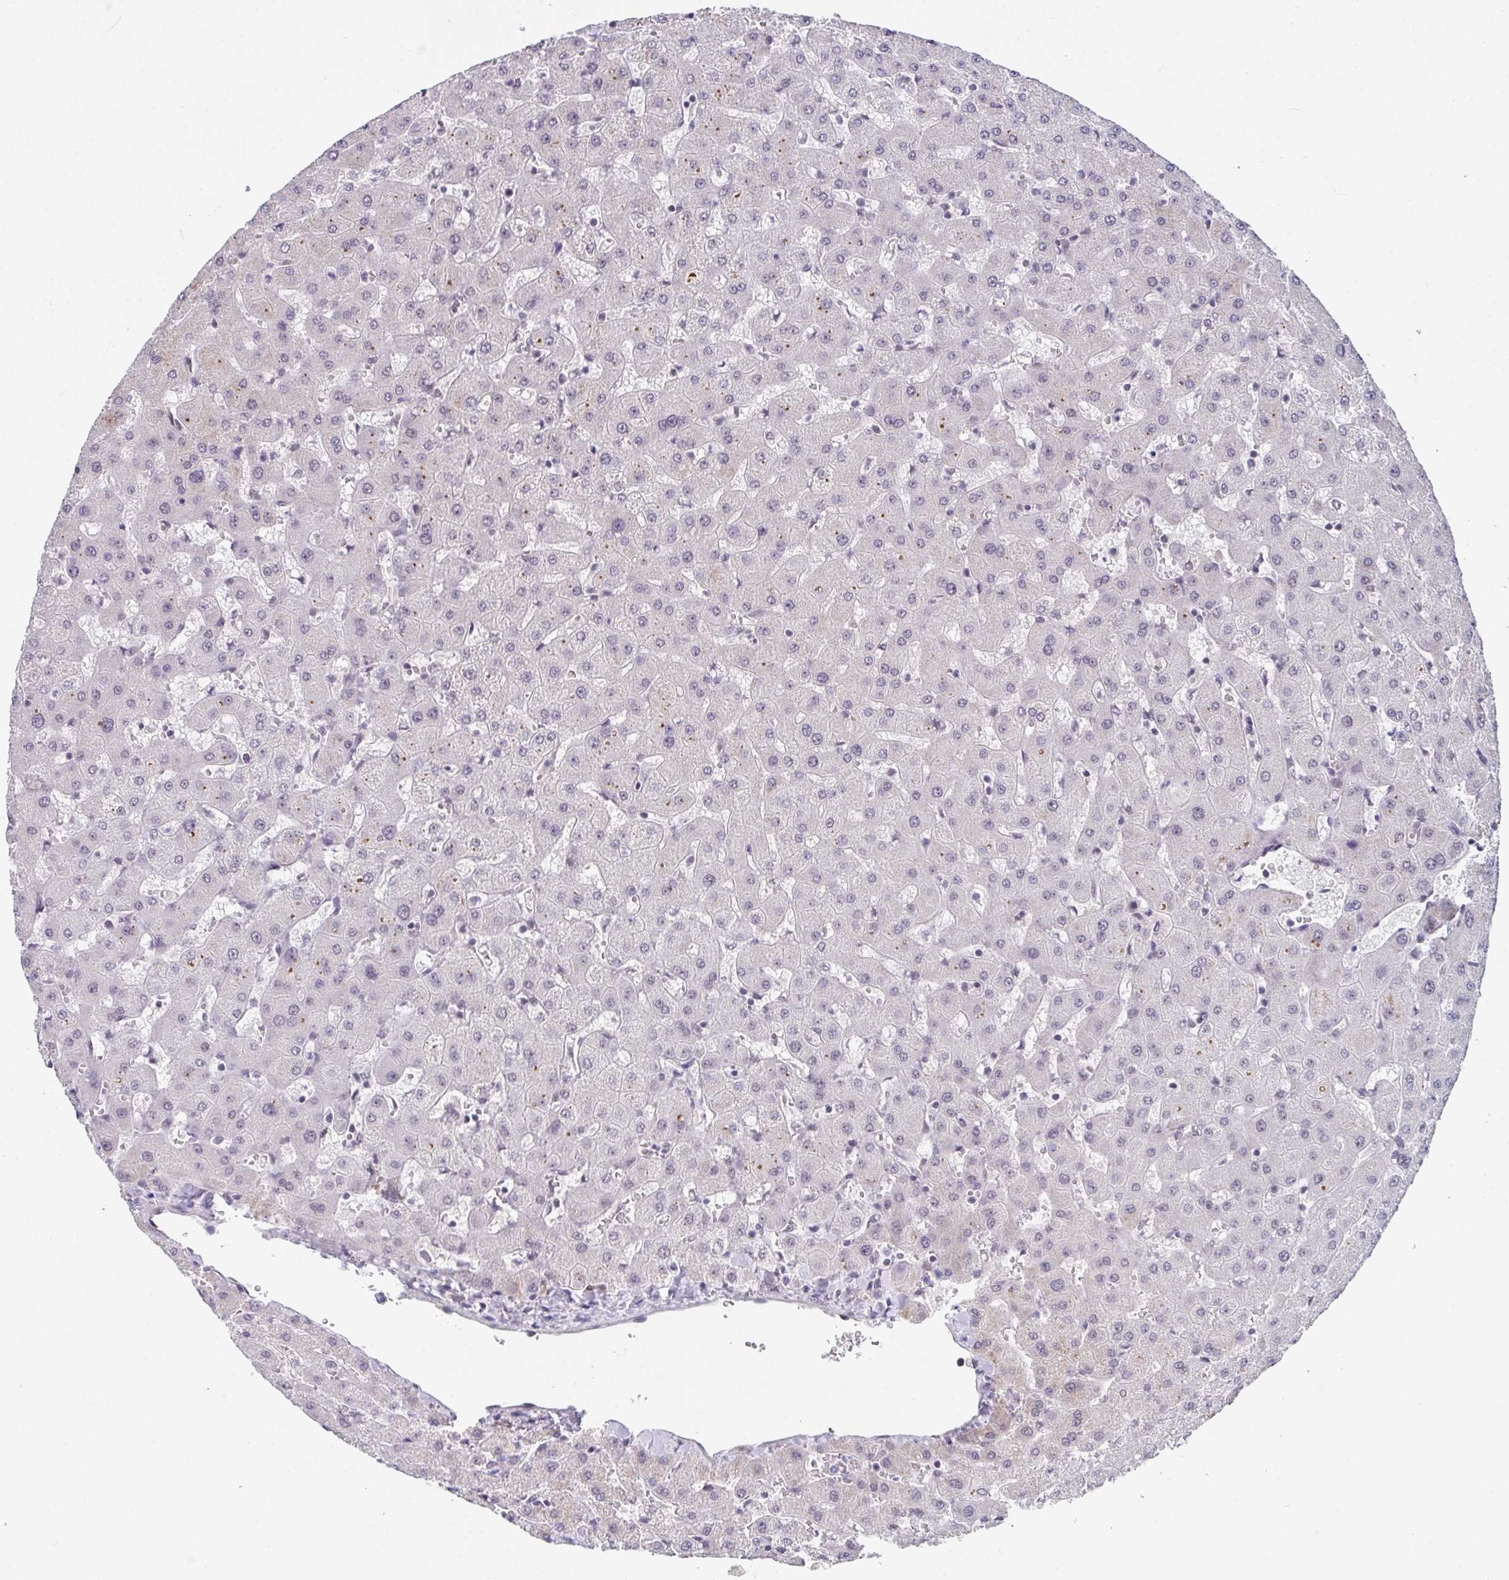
{"staining": {"intensity": "negative", "quantity": "none", "location": "none"}, "tissue": "liver", "cell_type": "Cholangiocytes", "image_type": "normal", "snomed": [{"axis": "morphology", "description": "Normal tissue, NOS"}, {"axis": "topography", "description": "Liver"}], "caption": "The image shows no significant positivity in cholangiocytes of liver.", "gene": "RBBP6", "patient": {"sex": "female", "age": 63}}